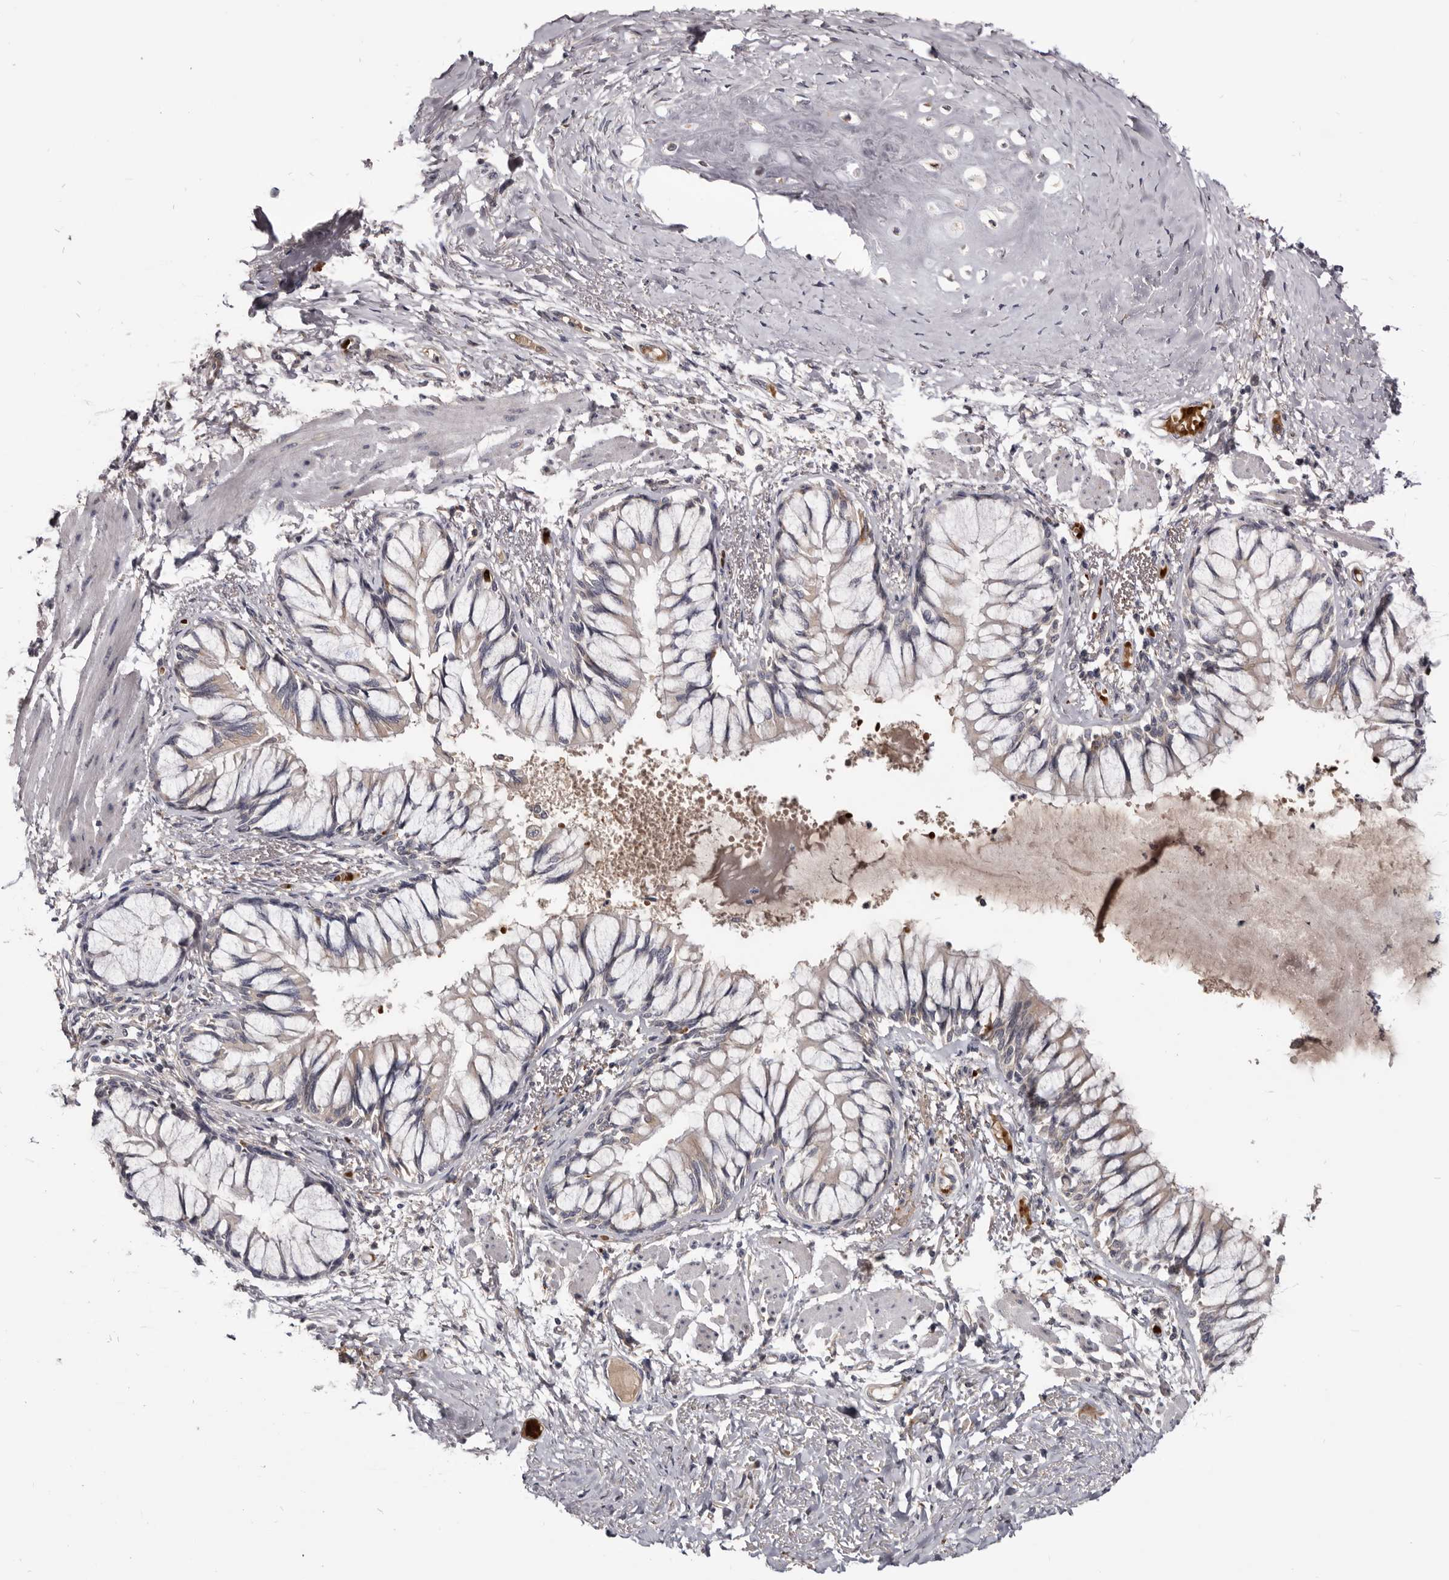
{"staining": {"intensity": "weak", "quantity": "<25%", "location": "cytoplasmic/membranous"}, "tissue": "bronchus", "cell_type": "Respiratory epithelial cells", "image_type": "normal", "snomed": [{"axis": "morphology", "description": "Normal tissue, NOS"}, {"axis": "topography", "description": "Cartilage tissue"}, {"axis": "topography", "description": "Bronchus"}, {"axis": "topography", "description": "Lung"}], "caption": "An immunohistochemistry photomicrograph of unremarkable bronchus is shown. There is no staining in respiratory epithelial cells of bronchus.", "gene": "NENF", "patient": {"sex": "male", "age": 64}}